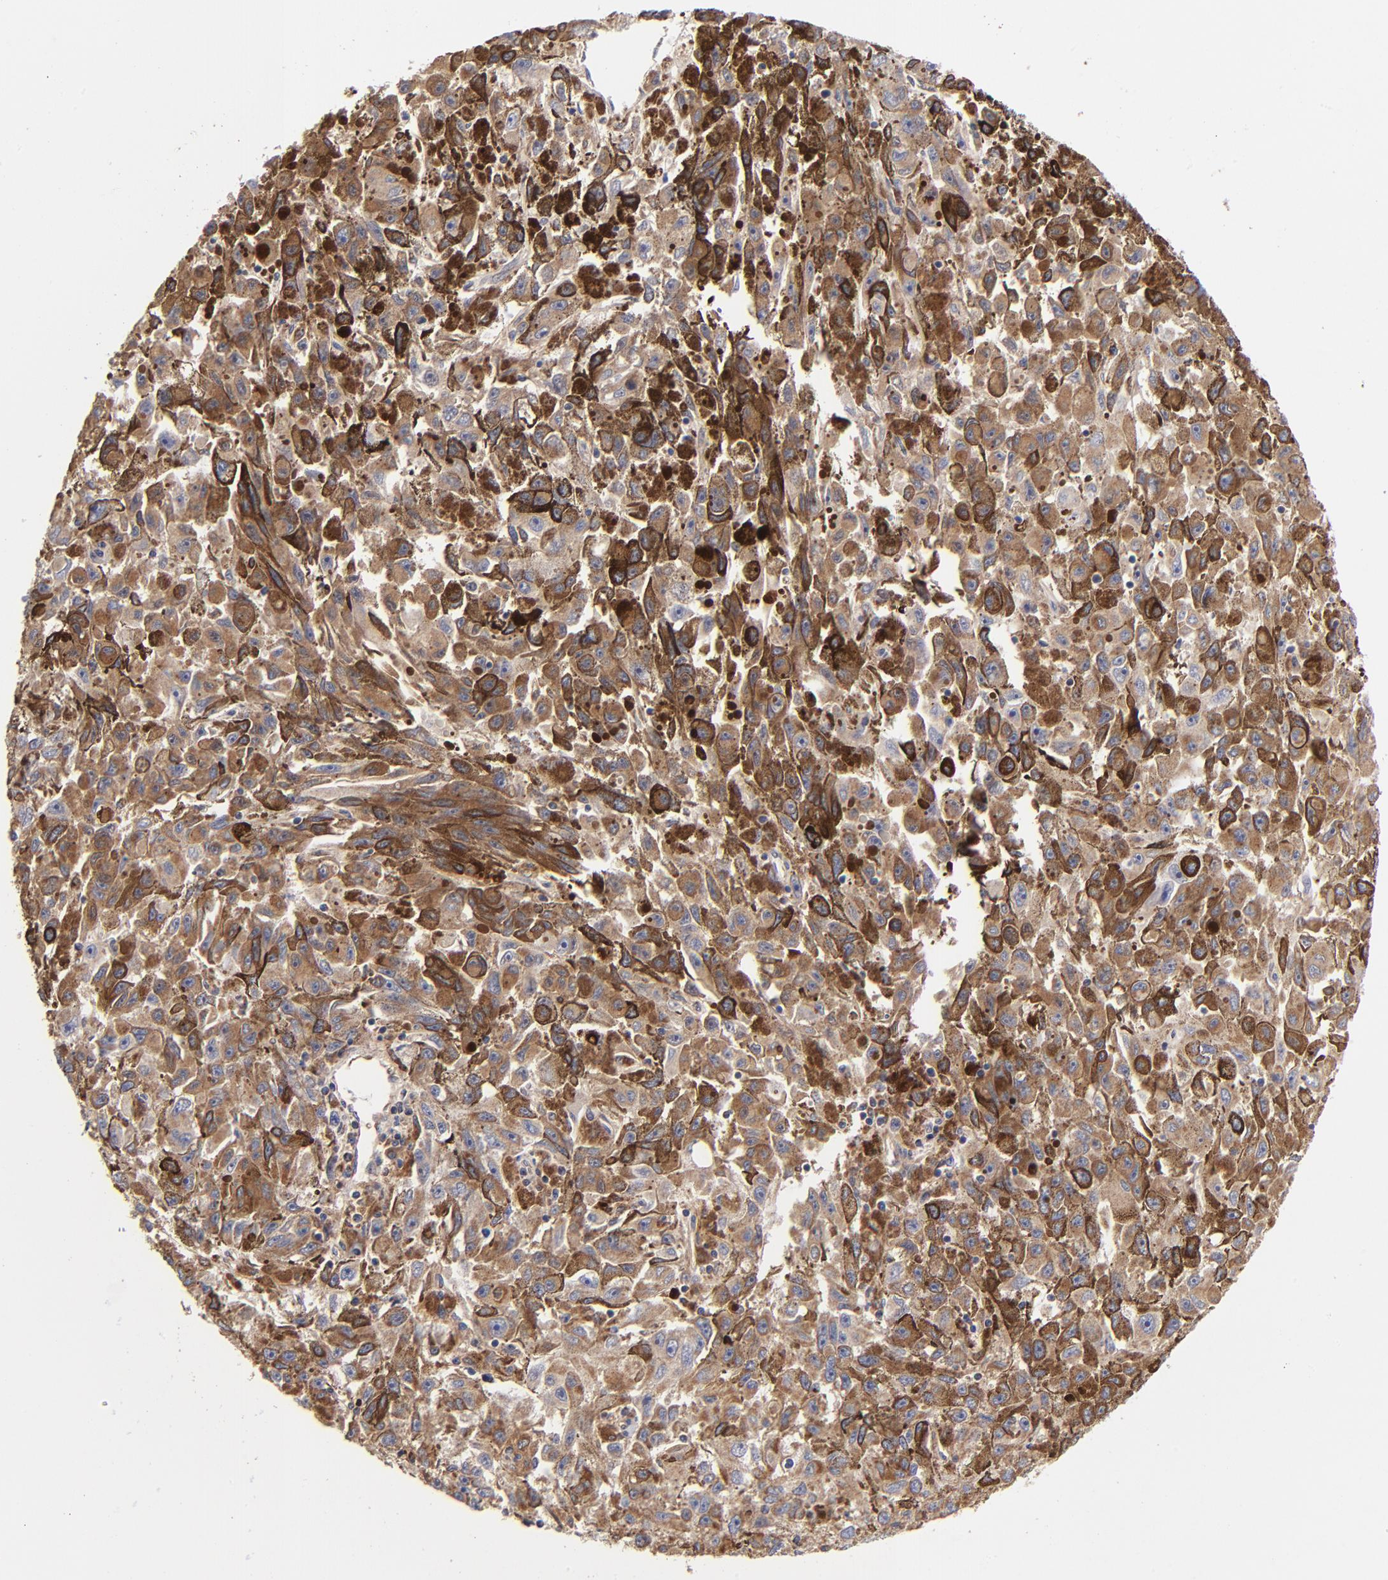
{"staining": {"intensity": "moderate", "quantity": ">75%", "location": "cytoplasmic/membranous"}, "tissue": "melanoma", "cell_type": "Tumor cells", "image_type": "cancer", "snomed": [{"axis": "morphology", "description": "Malignant melanoma, NOS"}, {"axis": "topography", "description": "Skin"}], "caption": "This micrograph reveals malignant melanoma stained with immunohistochemistry (IHC) to label a protein in brown. The cytoplasmic/membranous of tumor cells show moderate positivity for the protein. Nuclei are counter-stained blue.", "gene": "FBXL12", "patient": {"sex": "female", "age": 104}}